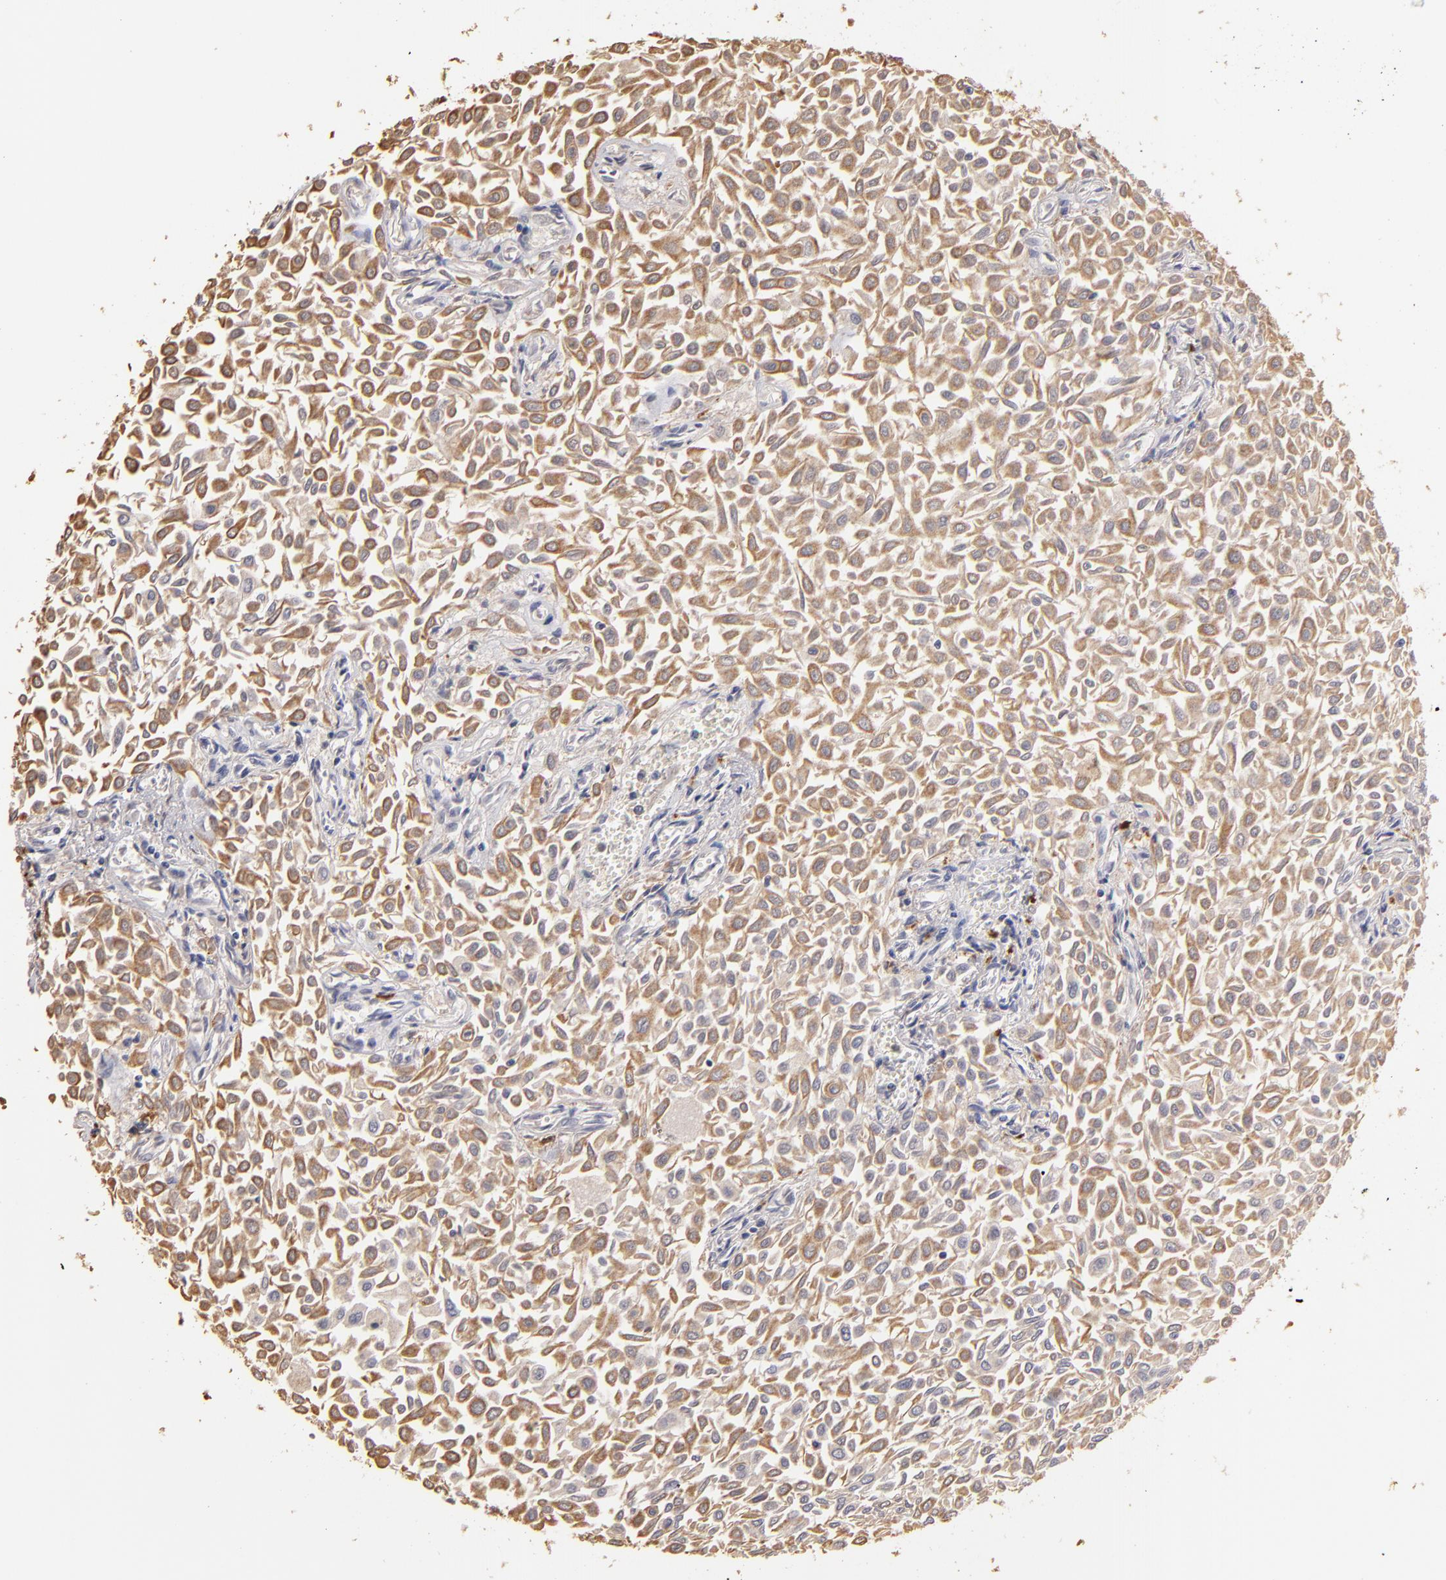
{"staining": {"intensity": "moderate", "quantity": ">75%", "location": "cytoplasmic/membranous"}, "tissue": "urothelial cancer", "cell_type": "Tumor cells", "image_type": "cancer", "snomed": [{"axis": "morphology", "description": "Urothelial carcinoma, Low grade"}, {"axis": "topography", "description": "Urinary bladder"}], "caption": "Approximately >75% of tumor cells in human urothelial cancer reveal moderate cytoplasmic/membranous protein positivity as visualized by brown immunohistochemical staining.", "gene": "TRAF1", "patient": {"sex": "male", "age": 64}}